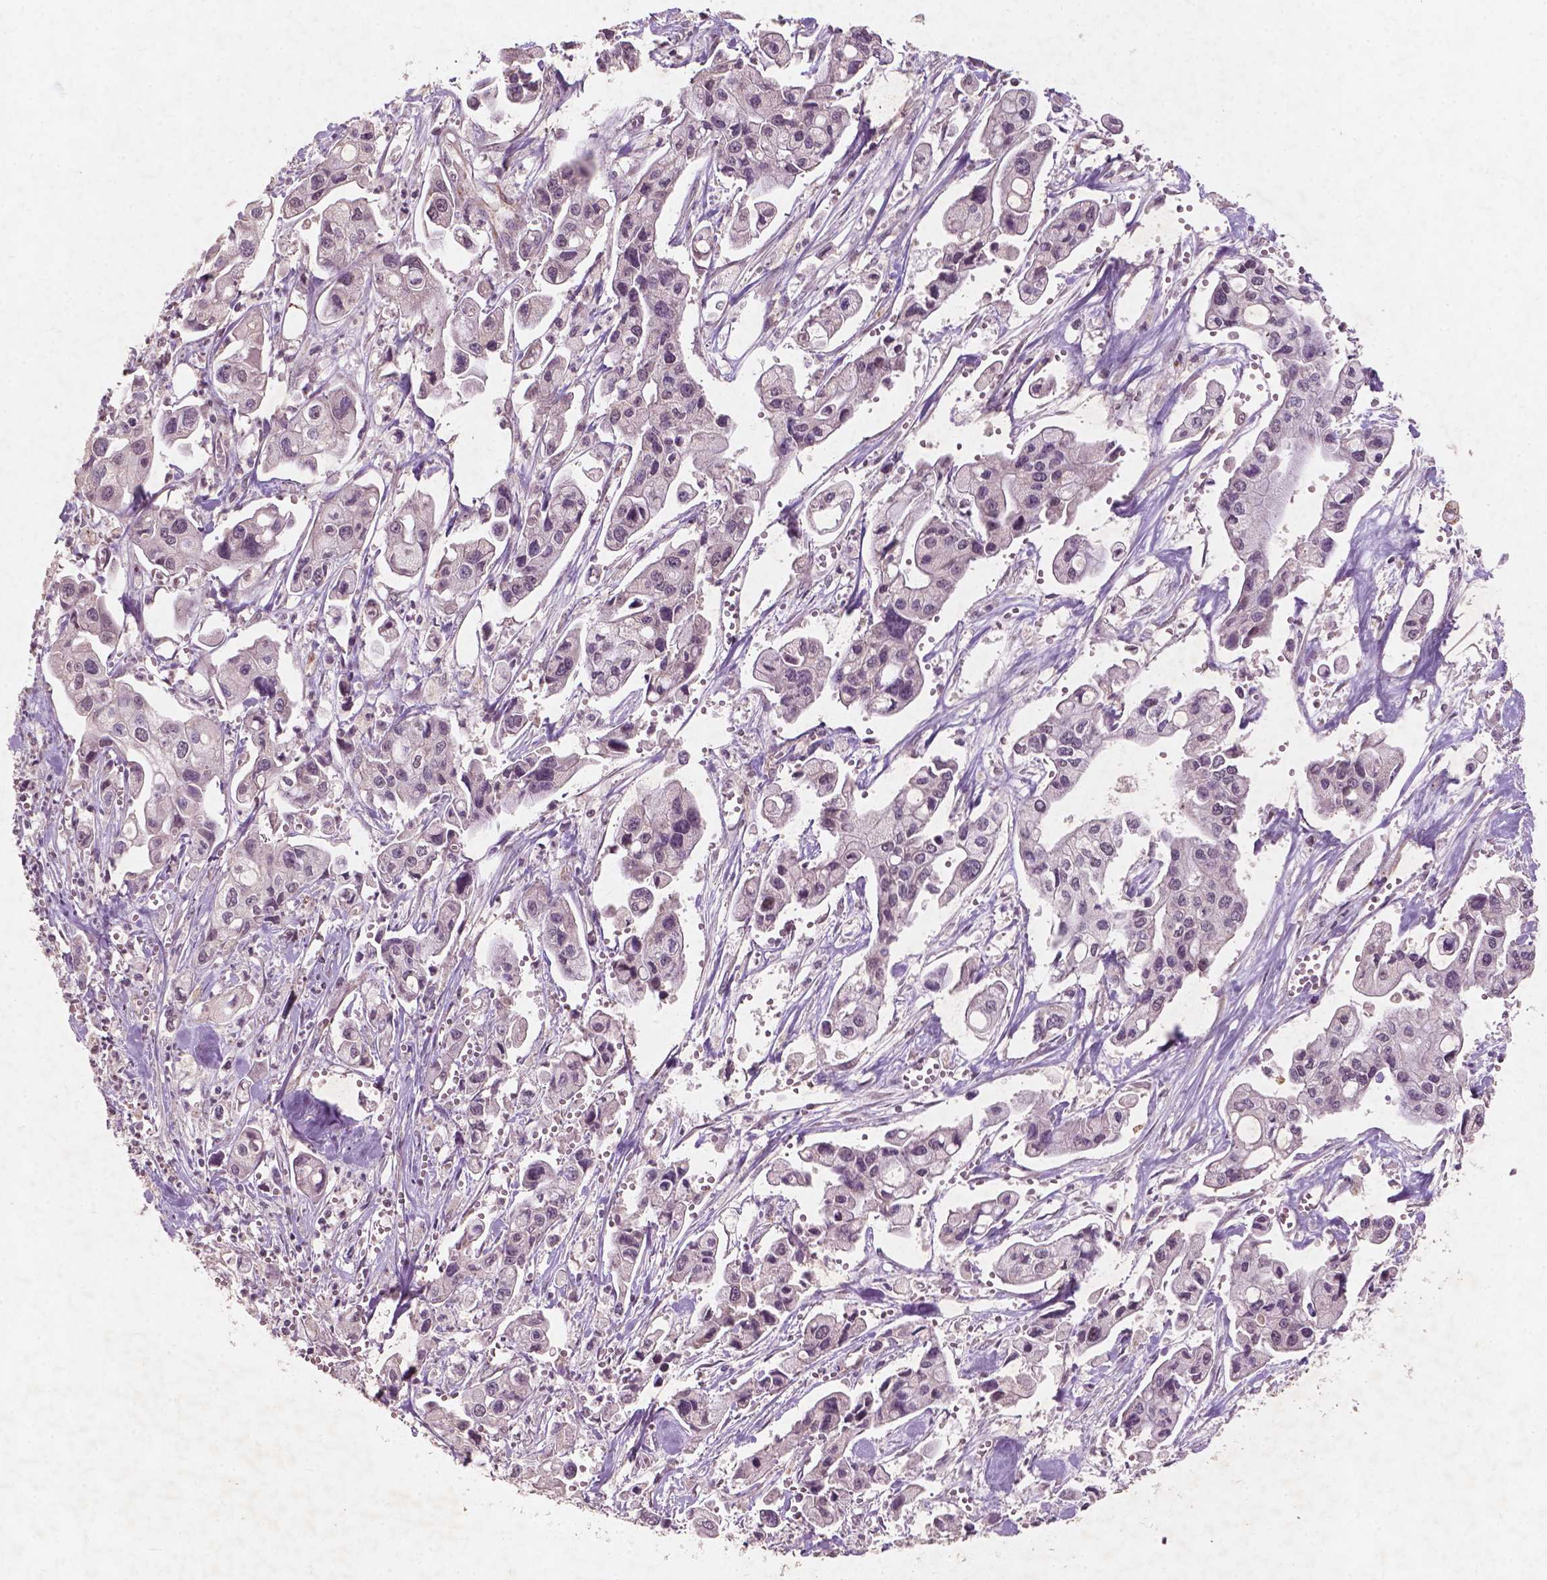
{"staining": {"intensity": "negative", "quantity": "none", "location": "none"}, "tissue": "pancreatic cancer", "cell_type": "Tumor cells", "image_type": "cancer", "snomed": [{"axis": "morphology", "description": "Adenocarcinoma, NOS"}, {"axis": "topography", "description": "Pancreas"}], "caption": "An immunohistochemistry photomicrograph of pancreatic adenocarcinoma is shown. There is no staining in tumor cells of pancreatic adenocarcinoma.", "gene": "SMAD2", "patient": {"sex": "male", "age": 70}}